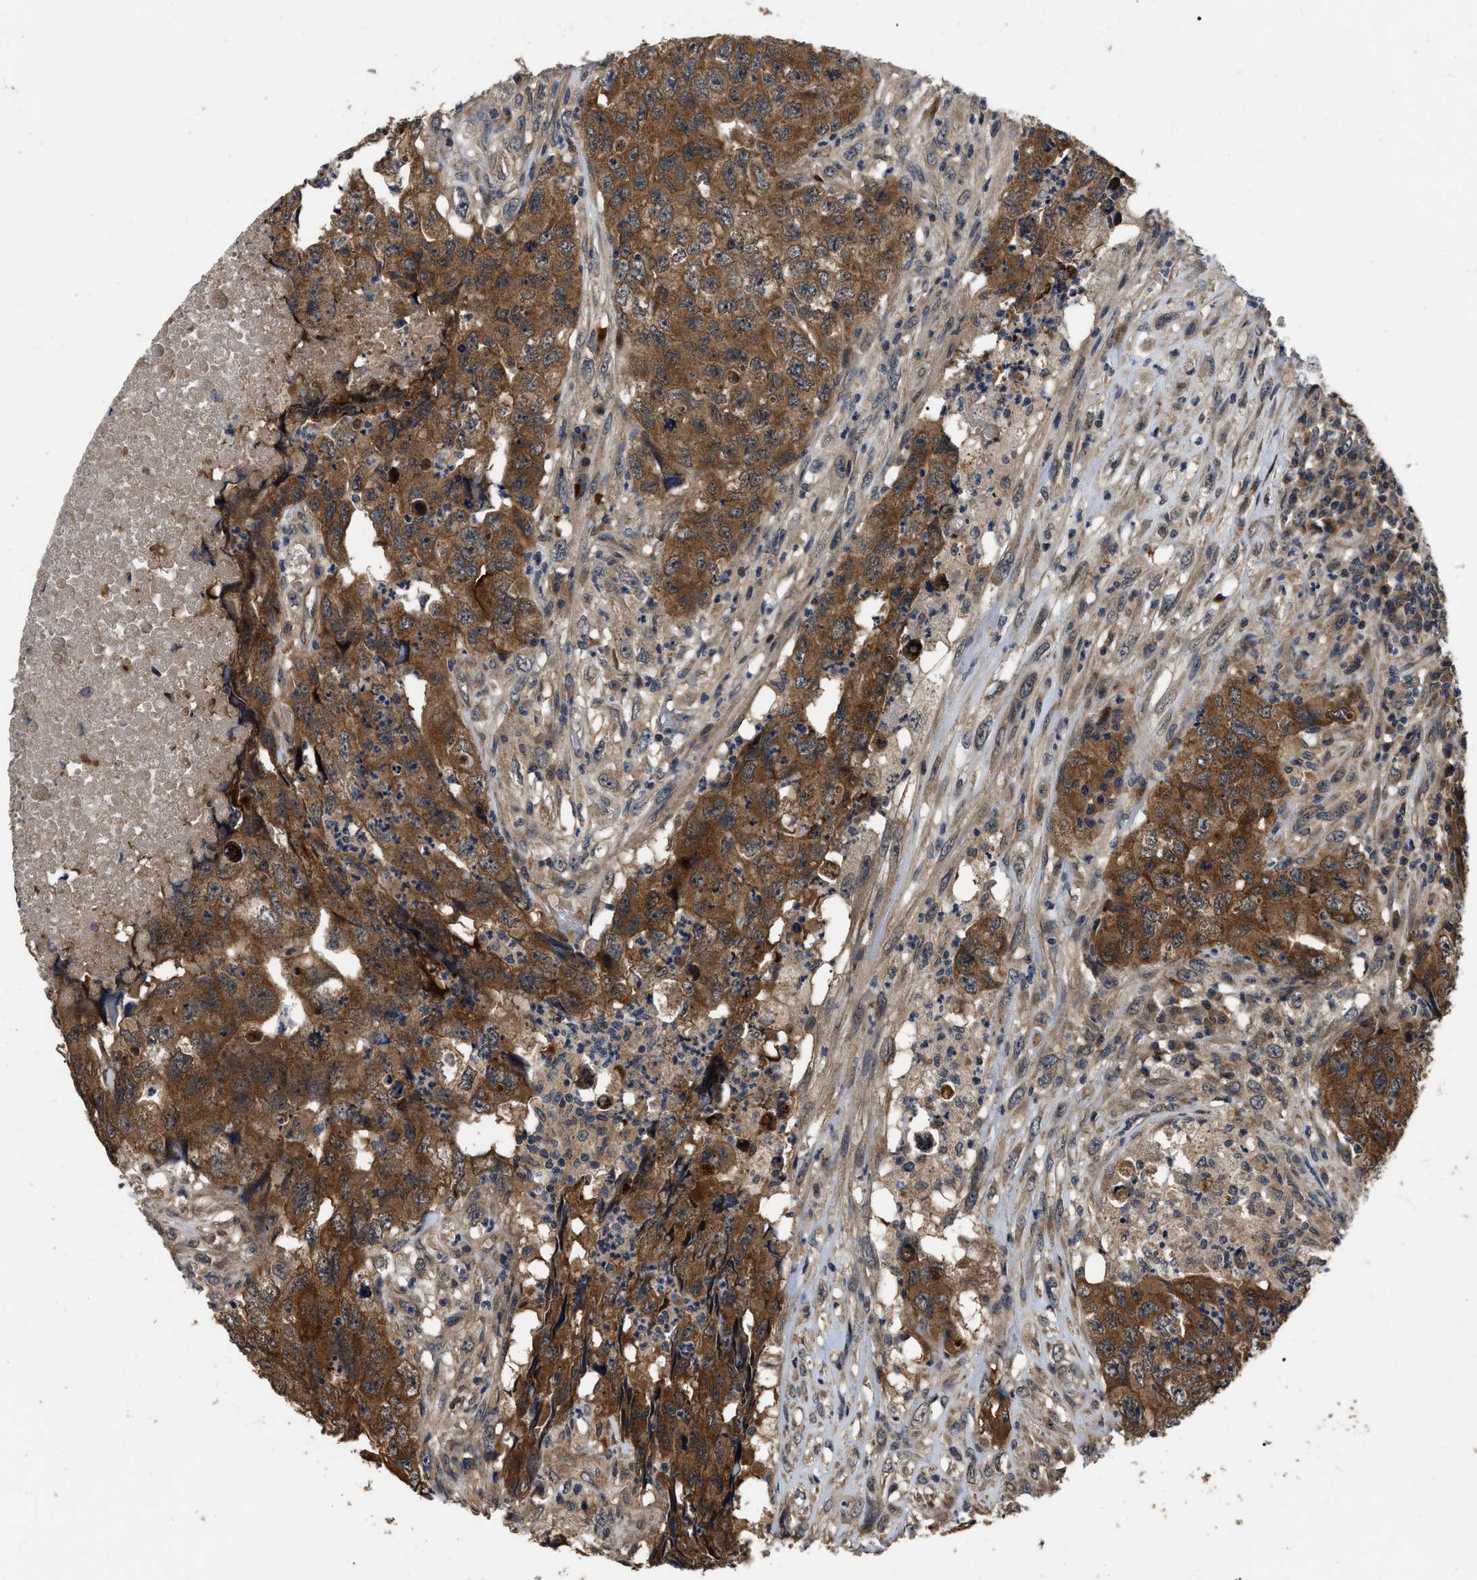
{"staining": {"intensity": "strong", "quantity": ">75%", "location": "cytoplasmic/membranous"}, "tissue": "testis cancer", "cell_type": "Tumor cells", "image_type": "cancer", "snomed": [{"axis": "morphology", "description": "Carcinoma, Embryonal, NOS"}, {"axis": "topography", "description": "Testis"}], "caption": "Protein staining of embryonal carcinoma (testis) tissue shows strong cytoplasmic/membranous staining in about >75% of tumor cells.", "gene": "PPWD1", "patient": {"sex": "male", "age": 32}}